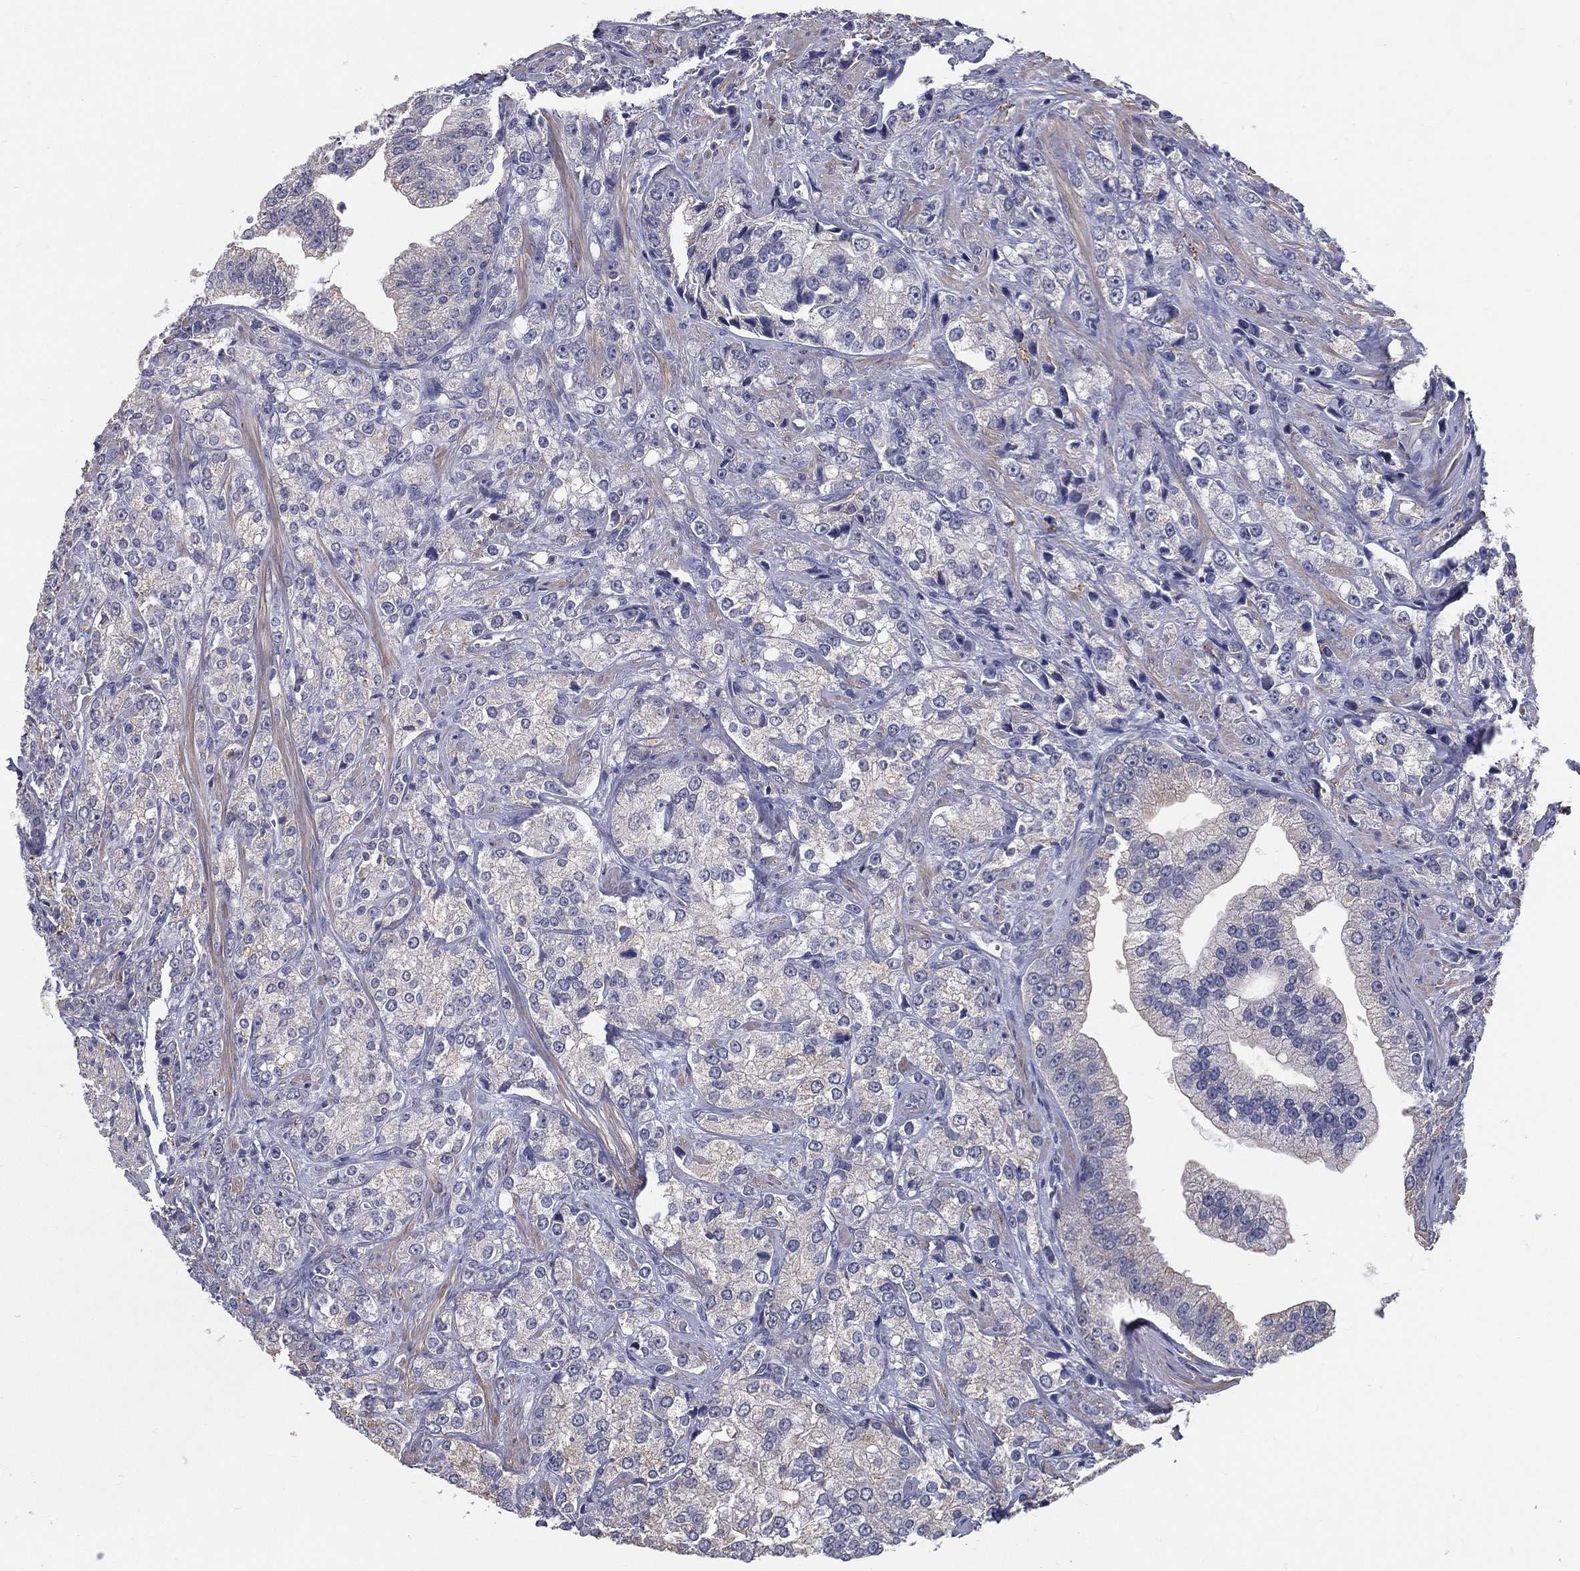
{"staining": {"intensity": "negative", "quantity": "none", "location": "none"}, "tissue": "prostate cancer", "cell_type": "Tumor cells", "image_type": "cancer", "snomed": [{"axis": "morphology", "description": "Adenocarcinoma, NOS"}, {"axis": "topography", "description": "Prostate and seminal vesicle, NOS"}, {"axis": "topography", "description": "Prostate"}], "caption": "High magnification brightfield microscopy of adenocarcinoma (prostate) stained with DAB (3,3'-diaminobenzidine) (brown) and counterstained with hematoxylin (blue): tumor cells show no significant staining.", "gene": "PCSK1", "patient": {"sex": "male", "age": 68}}